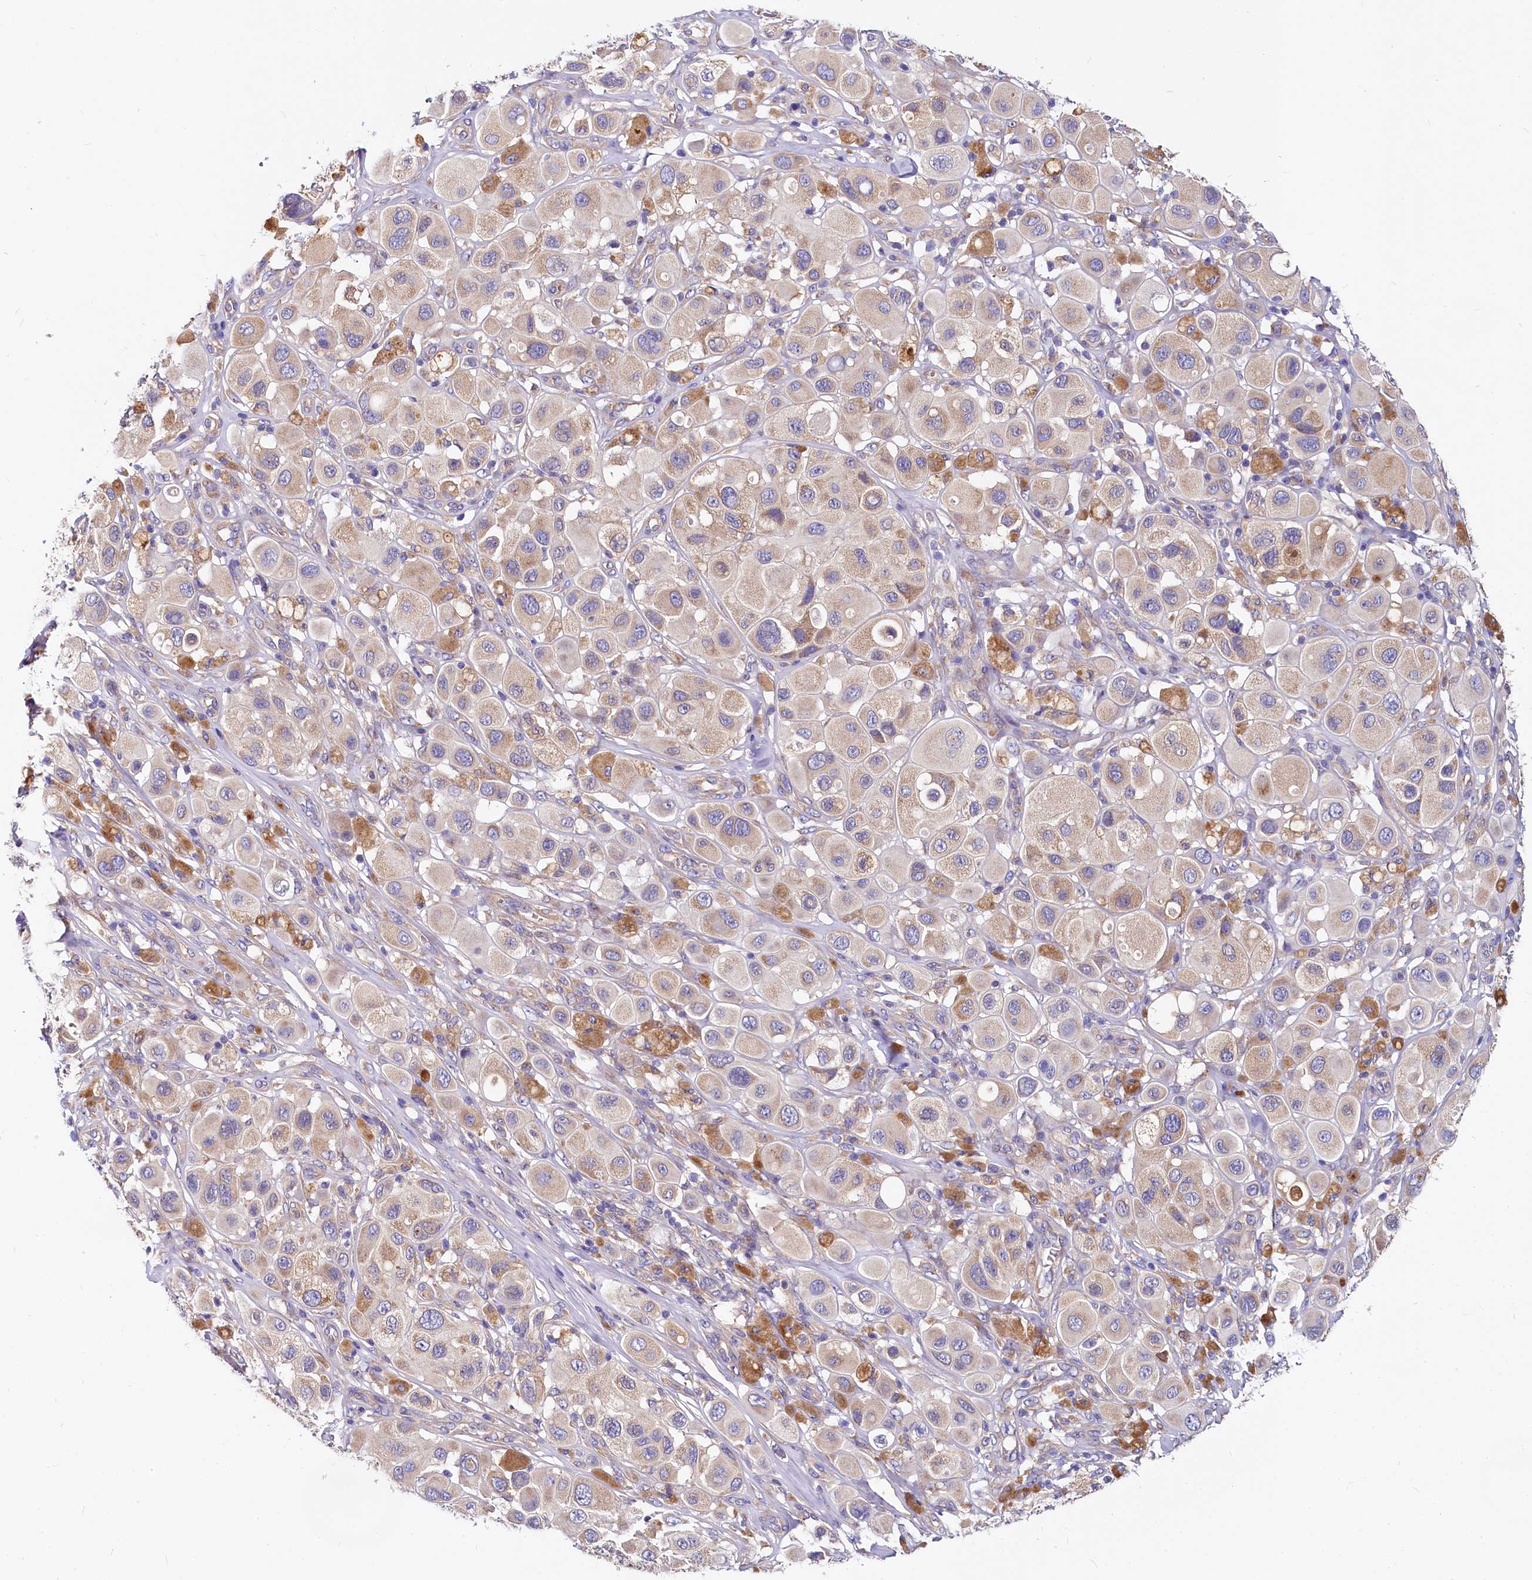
{"staining": {"intensity": "weak", "quantity": "25%-75%", "location": "cytoplasmic/membranous"}, "tissue": "melanoma", "cell_type": "Tumor cells", "image_type": "cancer", "snomed": [{"axis": "morphology", "description": "Malignant melanoma, Metastatic site"}, {"axis": "topography", "description": "Skin"}], "caption": "Malignant melanoma (metastatic site) stained with a brown dye exhibits weak cytoplasmic/membranous positive positivity in about 25%-75% of tumor cells.", "gene": "QARS1", "patient": {"sex": "male", "age": 41}}